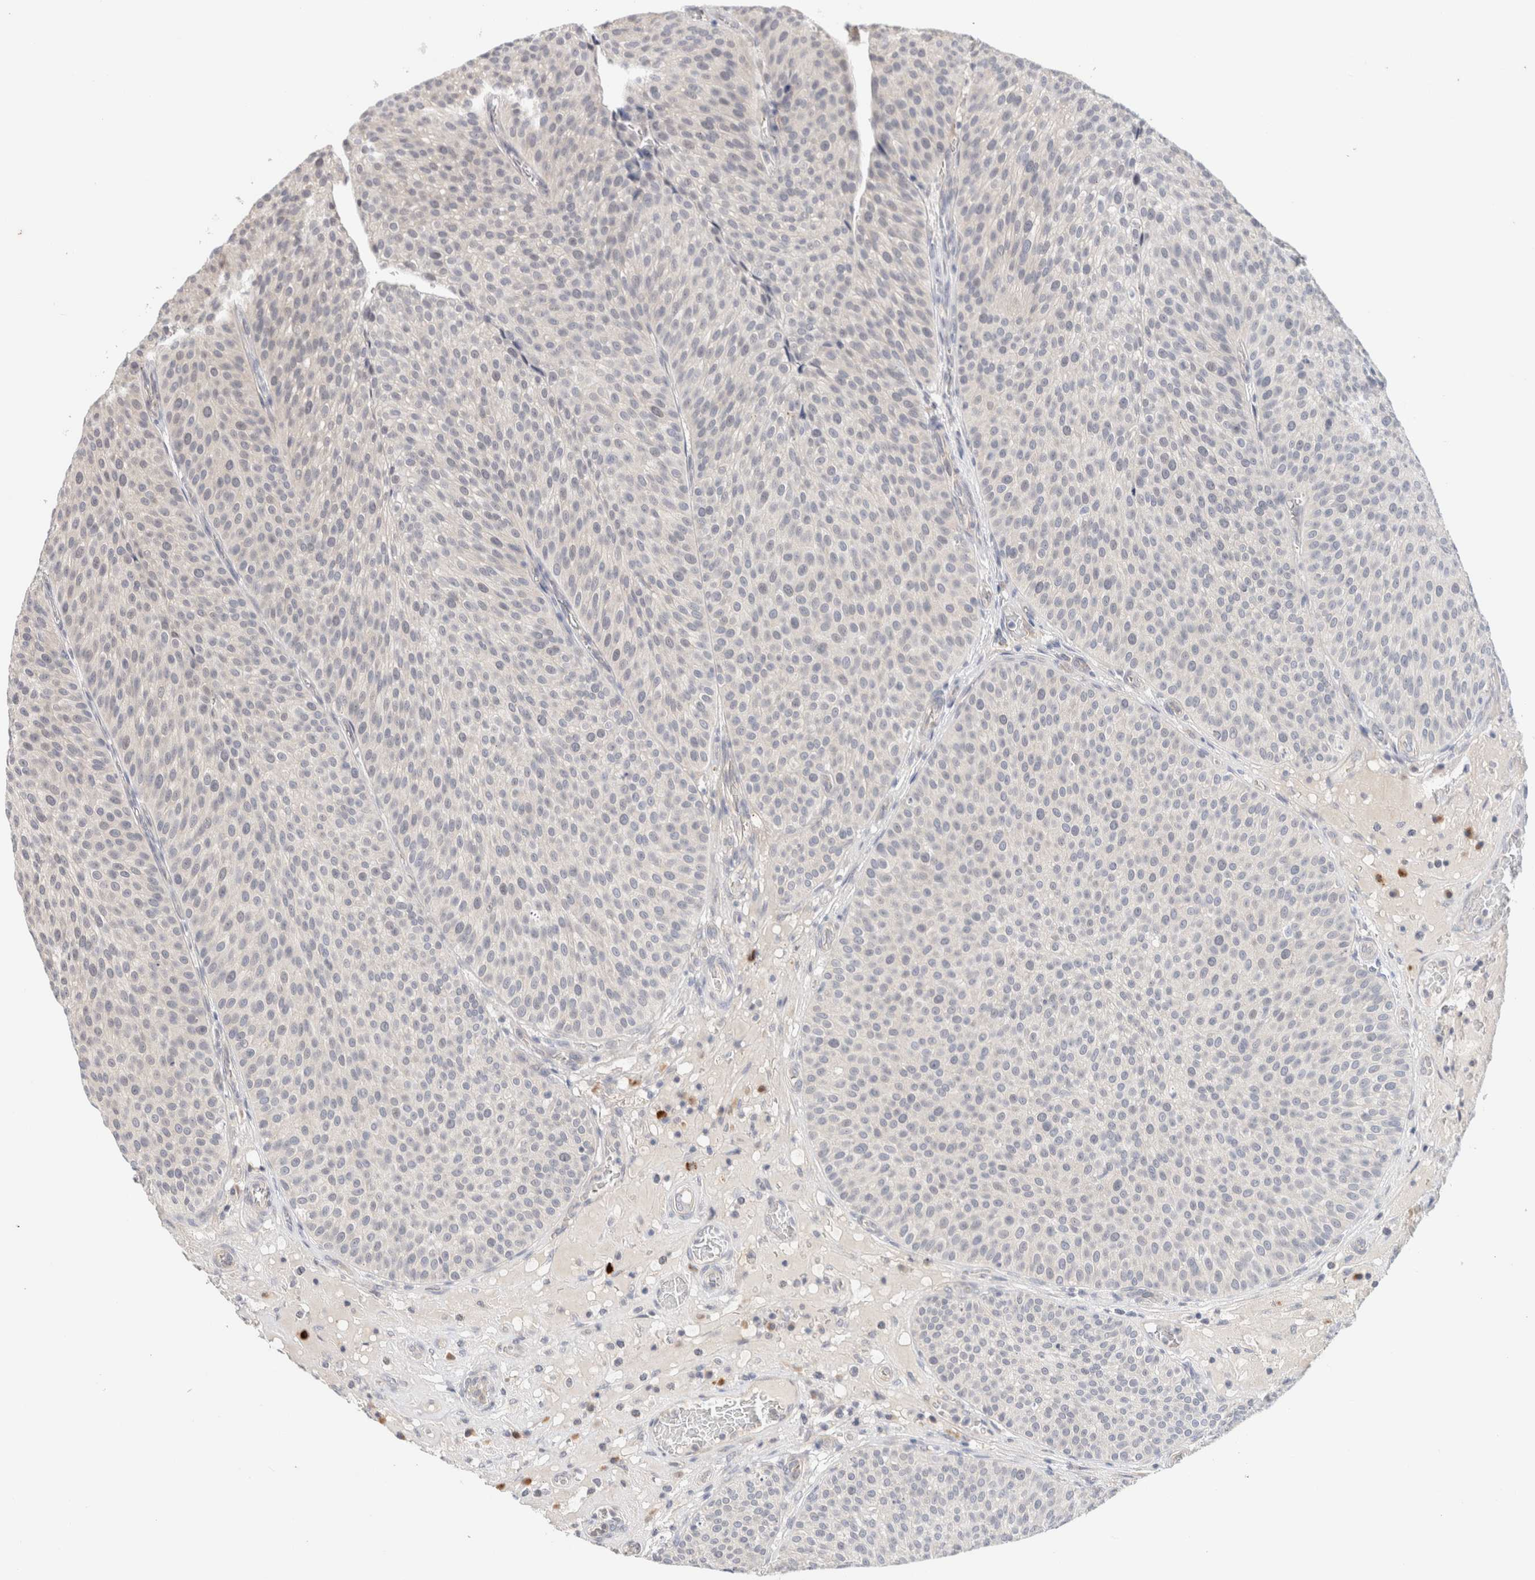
{"staining": {"intensity": "negative", "quantity": "none", "location": "none"}, "tissue": "urothelial cancer", "cell_type": "Tumor cells", "image_type": "cancer", "snomed": [{"axis": "morphology", "description": "Normal tissue, NOS"}, {"axis": "morphology", "description": "Urothelial carcinoma, Low grade"}, {"axis": "topography", "description": "Smooth muscle"}, {"axis": "topography", "description": "Urinary bladder"}], "caption": "Immunohistochemical staining of urothelial cancer displays no significant staining in tumor cells.", "gene": "SPRTN", "patient": {"sex": "male", "age": 60}}